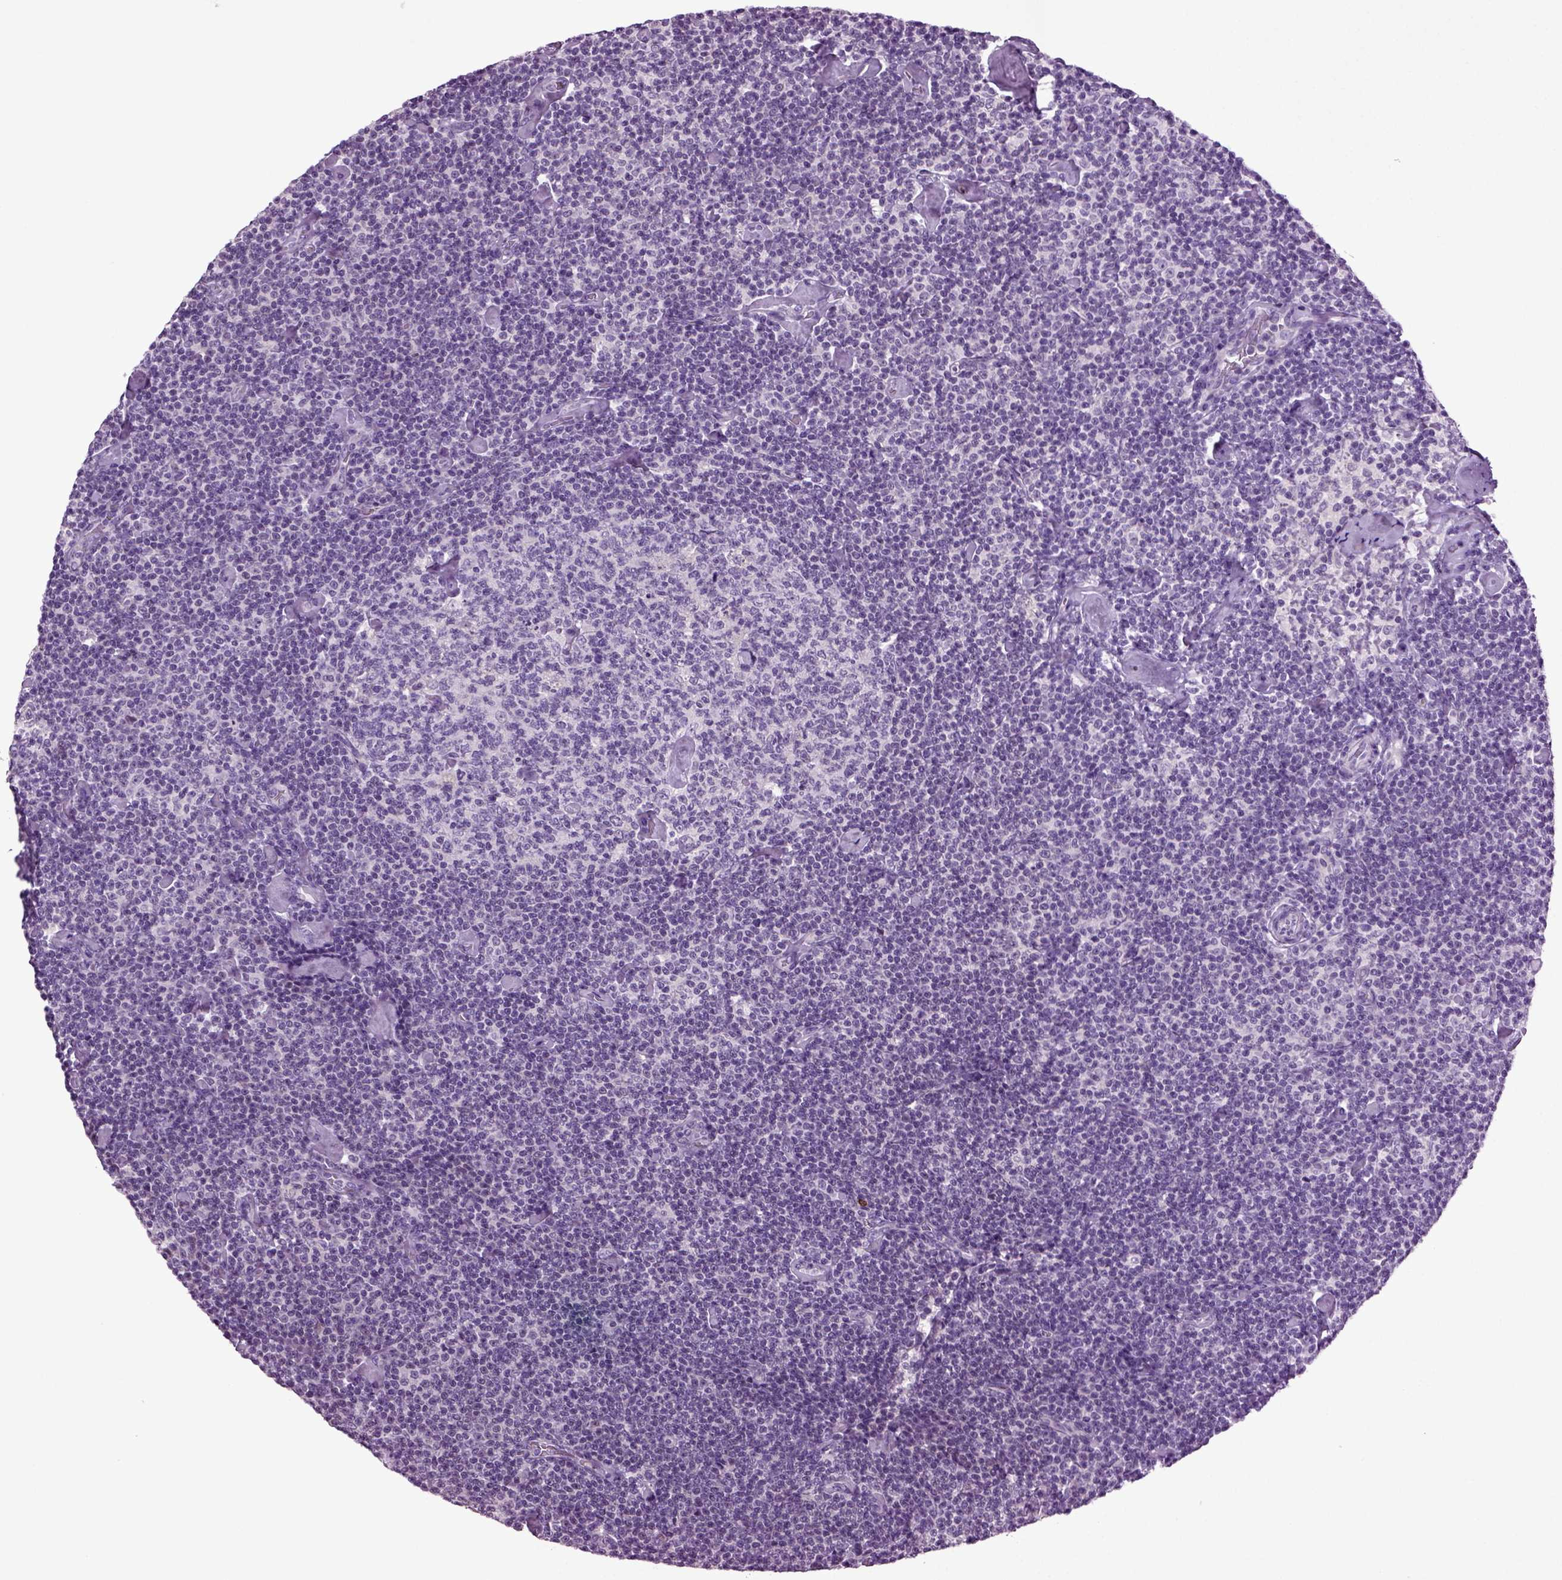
{"staining": {"intensity": "negative", "quantity": "none", "location": "none"}, "tissue": "lymphoma", "cell_type": "Tumor cells", "image_type": "cancer", "snomed": [{"axis": "morphology", "description": "Malignant lymphoma, non-Hodgkin's type, Low grade"}, {"axis": "topography", "description": "Lymph node"}], "caption": "This is a image of immunohistochemistry staining of malignant lymphoma, non-Hodgkin's type (low-grade), which shows no positivity in tumor cells.", "gene": "FGF11", "patient": {"sex": "male", "age": 81}}